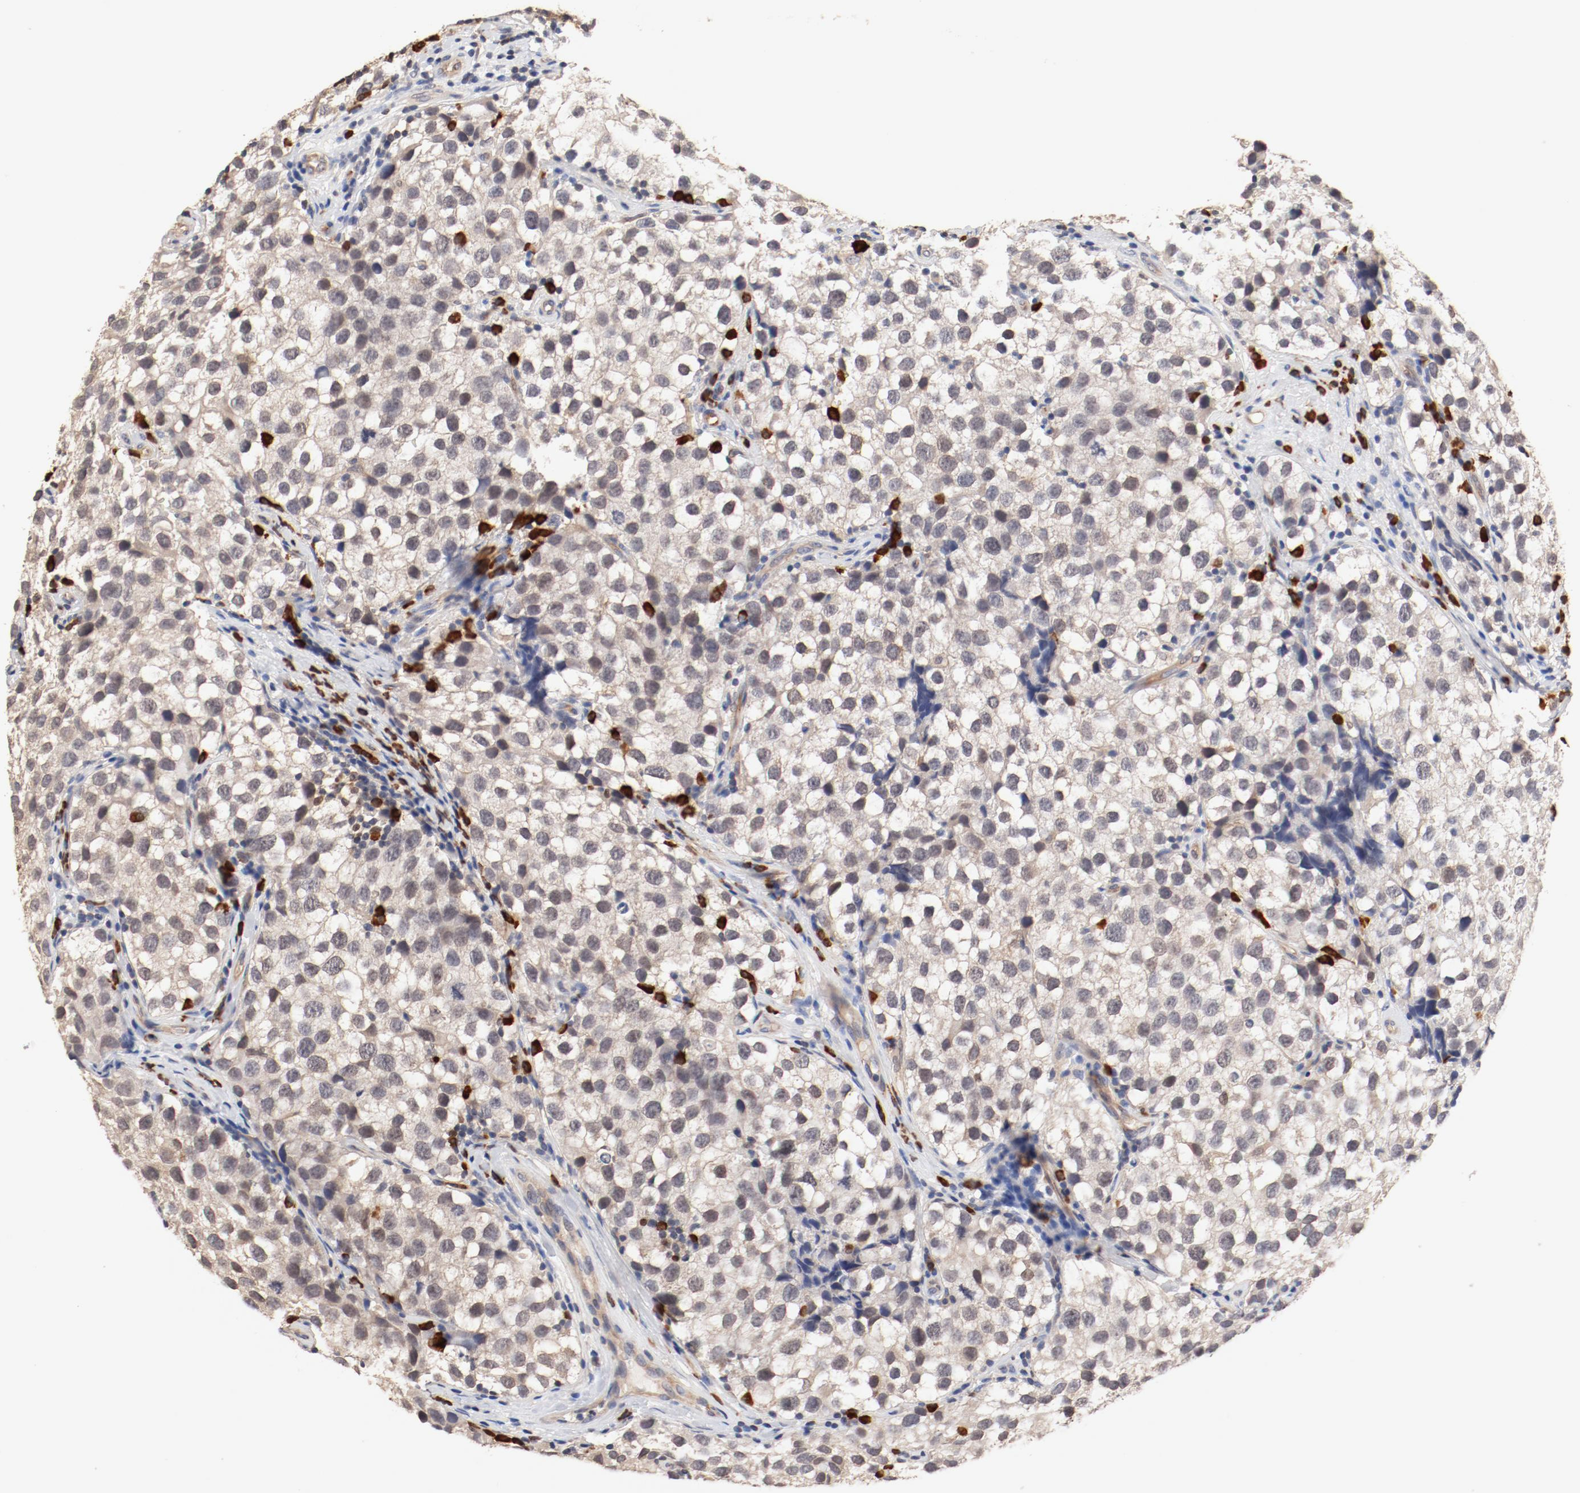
{"staining": {"intensity": "weak", "quantity": "25%-75%", "location": "cytoplasmic/membranous,nuclear"}, "tissue": "testis cancer", "cell_type": "Tumor cells", "image_type": "cancer", "snomed": [{"axis": "morphology", "description": "Seminoma, NOS"}, {"axis": "topography", "description": "Testis"}], "caption": "Tumor cells display low levels of weak cytoplasmic/membranous and nuclear expression in about 25%-75% of cells in human testis cancer (seminoma).", "gene": "UBE2J1", "patient": {"sex": "male", "age": 39}}